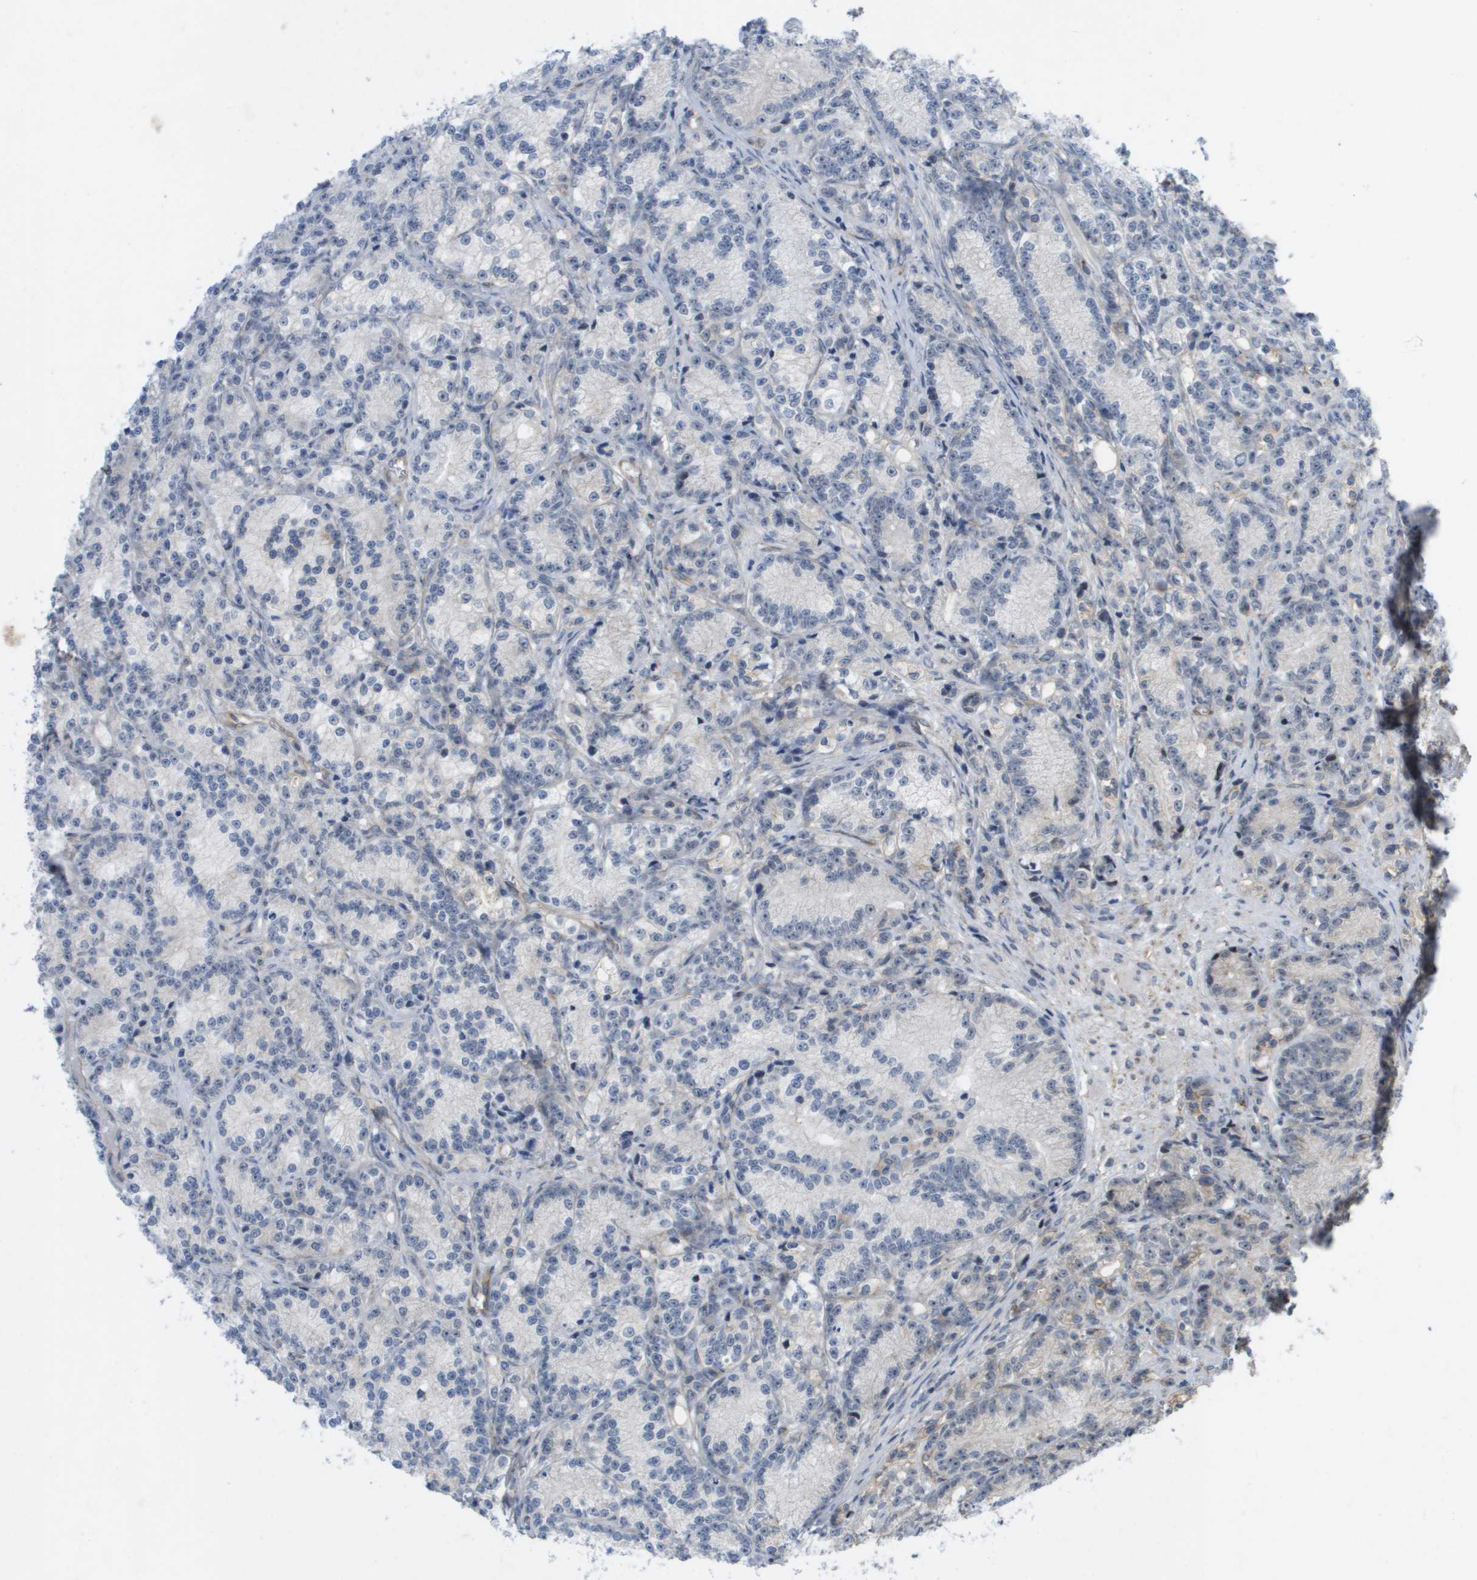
{"staining": {"intensity": "negative", "quantity": "none", "location": "none"}, "tissue": "prostate cancer", "cell_type": "Tumor cells", "image_type": "cancer", "snomed": [{"axis": "morphology", "description": "Adenocarcinoma, Low grade"}, {"axis": "topography", "description": "Prostate"}], "caption": "This image is of prostate adenocarcinoma (low-grade) stained with immunohistochemistry to label a protein in brown with the nuclei are counter-stained blue. There is no staining in tumor cells. The staining is performed using DAB brown chromogen with nuclei counter-stained in using hematoxylin.", "gene": "MTARC2", "patient": {"sex": "male", "age": 89}}